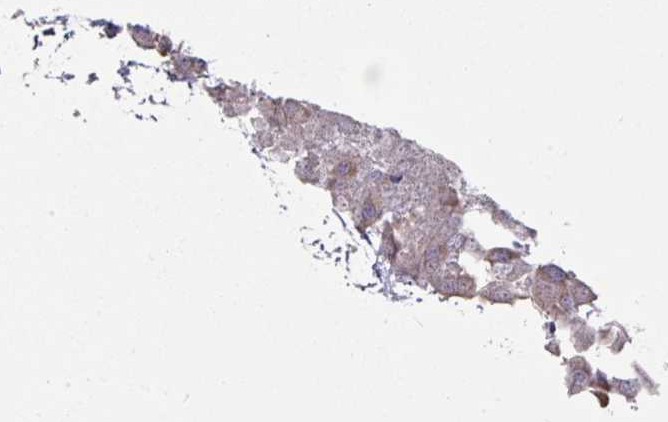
{"staining": {"intensity": "weak", "quantity": "<25%", "location": "nuclear"}, "tissue": "pancreas", "cell_type": "Exocrine glandular cells", "image_type": "normal", "snomed": [{"axis": "morphology", "description": "Normal tissue, NOS"}, {"axis": "topography", "description": "Pancreas"}], "caption": "Immunohistochemistry histopathology image of normal pancreas: human pancreas stained with DAB displays no significant protein positivity in exocrine glandular cells. The staining is performed using DAB brown chromogen with nuclei counter-stained in using hematoxylin.", "gene": "ELK1", "patient": {"sex": "male", "age": 35}}